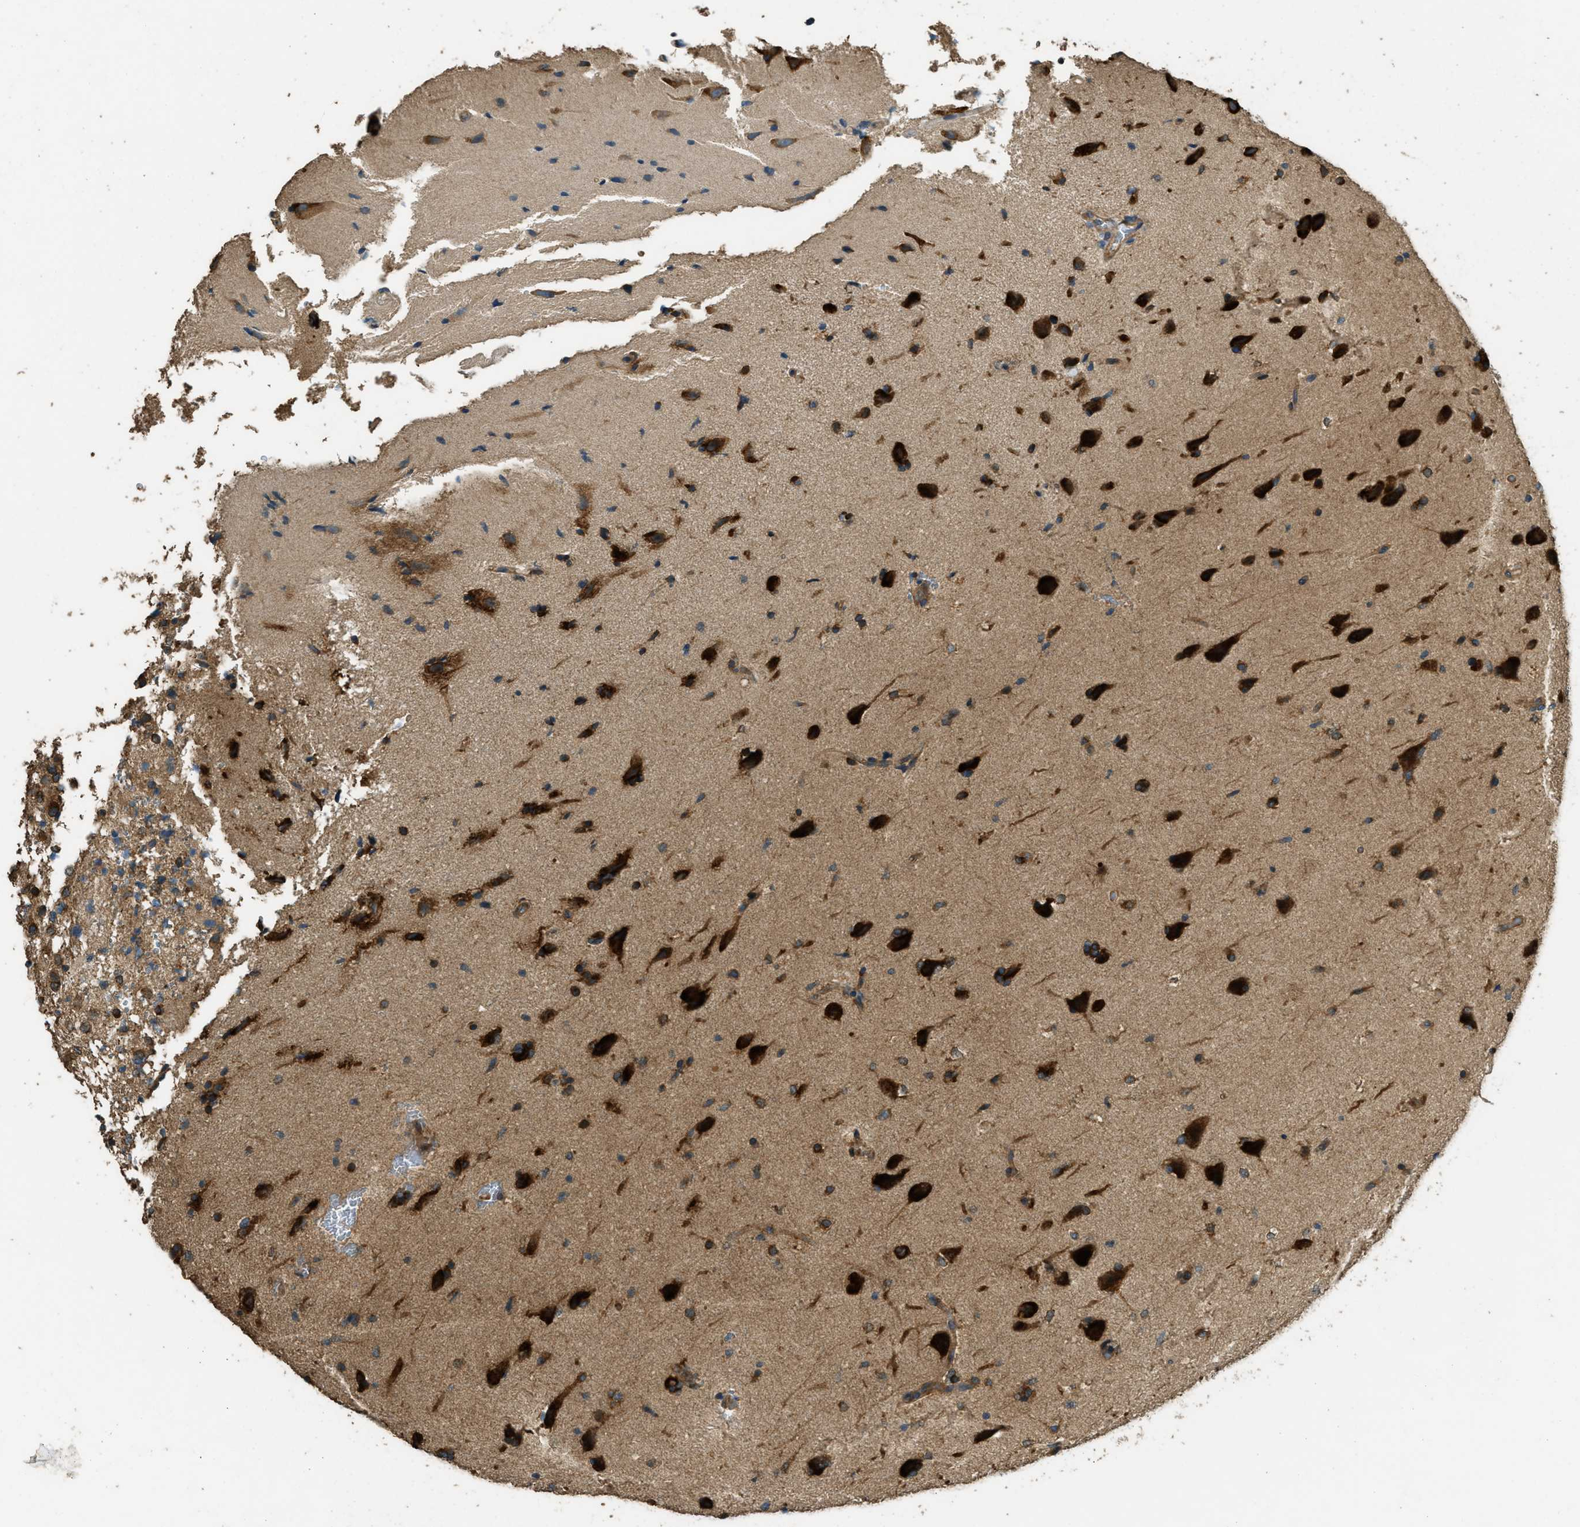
{"staining": {"intensity": "strong", "quantity": ">75%", "location": "cytoplasmic/membranous"}, "tissue": "glioma", "cell_type": "Tumor cells", "image_type": "cancer", "snomed": [{"axis": "morphology", "description": "Glioma, malignant, Low grade"}, {"axis": "topography", "description": "Brain"}], "caption": "Malignant low-grade glioma was stained to show a protein in brown. There is high levels of strong cytoplasmic/membranous positivity in about >75% of tumor cells. (brown staining indicates protein expression, while blue staining denotes nuclei).", "gene": "MARS1", "patient": {"sex": "female", "age": 37}}